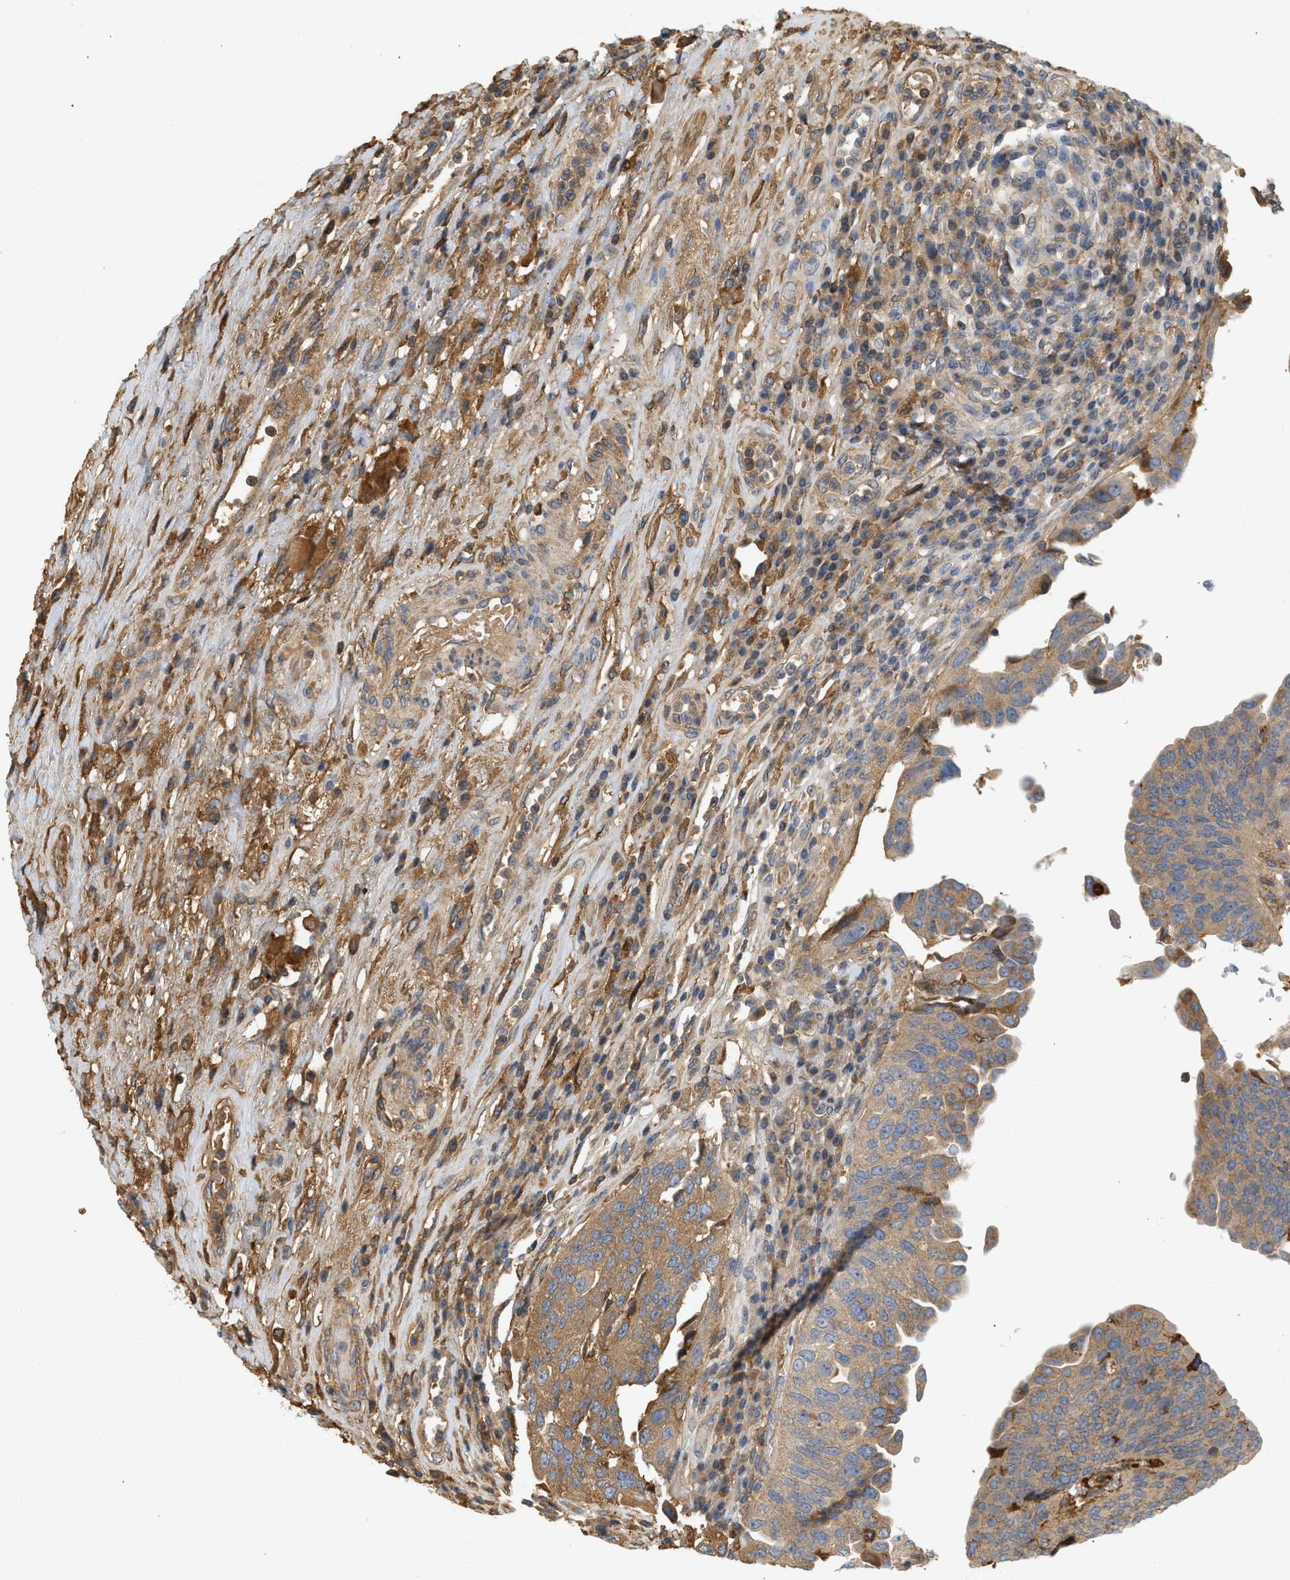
{"staining": {"intensity": "moderate", "quantity": ">75%", "location": "cytoplasmic/membranous"}, "tissue": "urothelial cancer", "cell_type": "Tumor cells", "image_type": "cancer", "snomed": [{"axis": "morphology", "description": "Urothelial carcinoma, High grade"}, {"axis": "topography", "description": "Urinary bladder"}], "caption": "The histopathology image demonstrates a brown stain indicating the presence of a protein in the cytoplasmic/membranous of tumor cells in urothelial cancer. The protein of interest is stained brown, and the nuclei are stained in blue (DAB IHC with brightfield microscopy, high magnification).", "gene": "F8", "patient": {"sex": "female", "age": 80}}